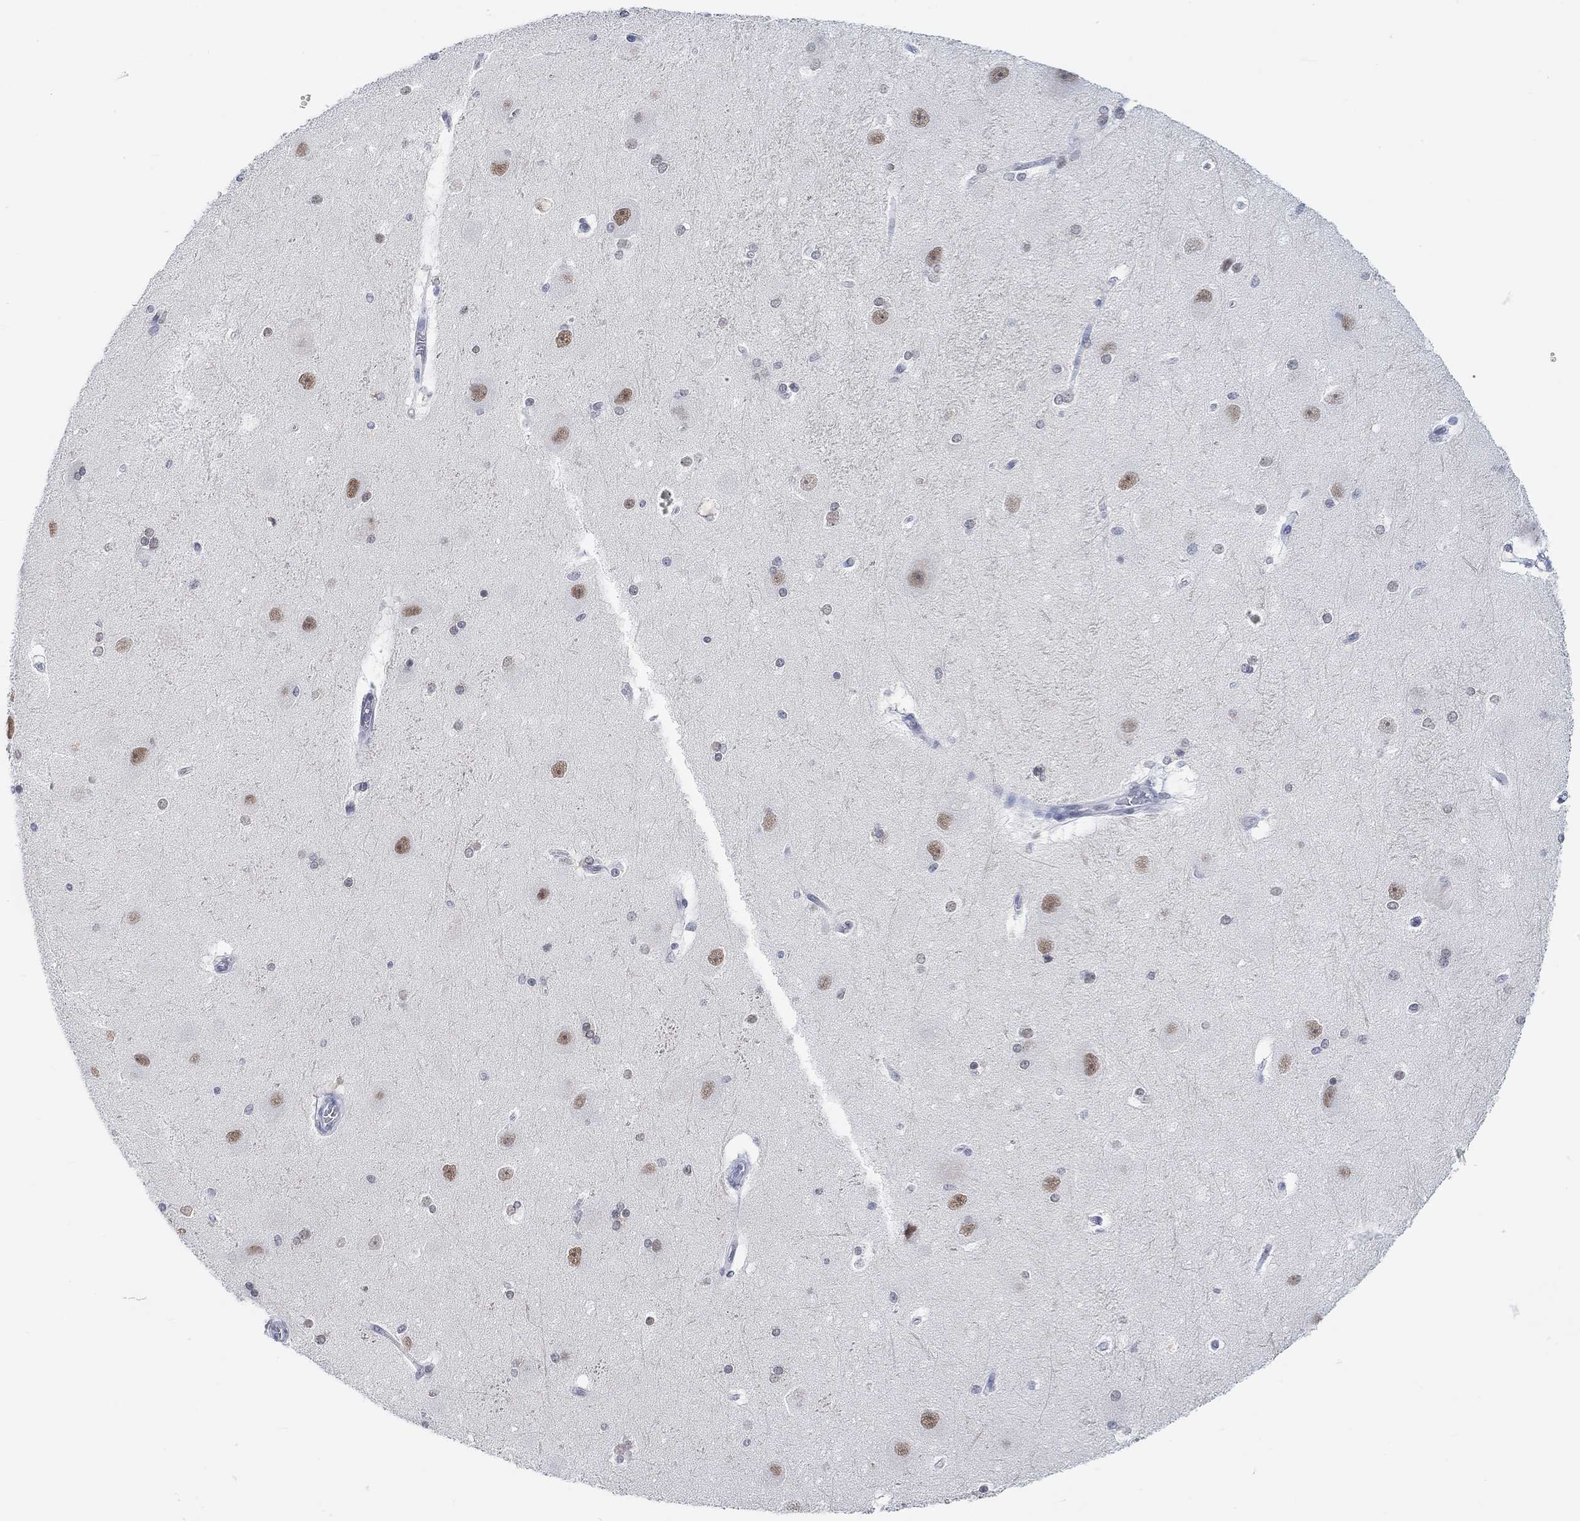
{"staining": {"intensity": "moderate", "quantity": "<25%", "location": "nuclear"}, "tissue": "hippocampus", "cell_type": "Glial cells", "image_type": "normal", "snomed": [{"axis": "morphology", "description": "Normal tissue, NOS"}, {"axis": "topography", "description": "Cerebral cortex"}, {"axis": "topography", "description": "Hippocampus"}], "caption": "Moderate nuclear staining is identified in approximately <25% of glial cells in normal hippocampus. The protein is stained brown, and the nuclei are stained in blue (DAB IHC with brightfield microscopy, high magnification).", "gene": "PURG", "patient": {"sex": "female", "age": 19}}